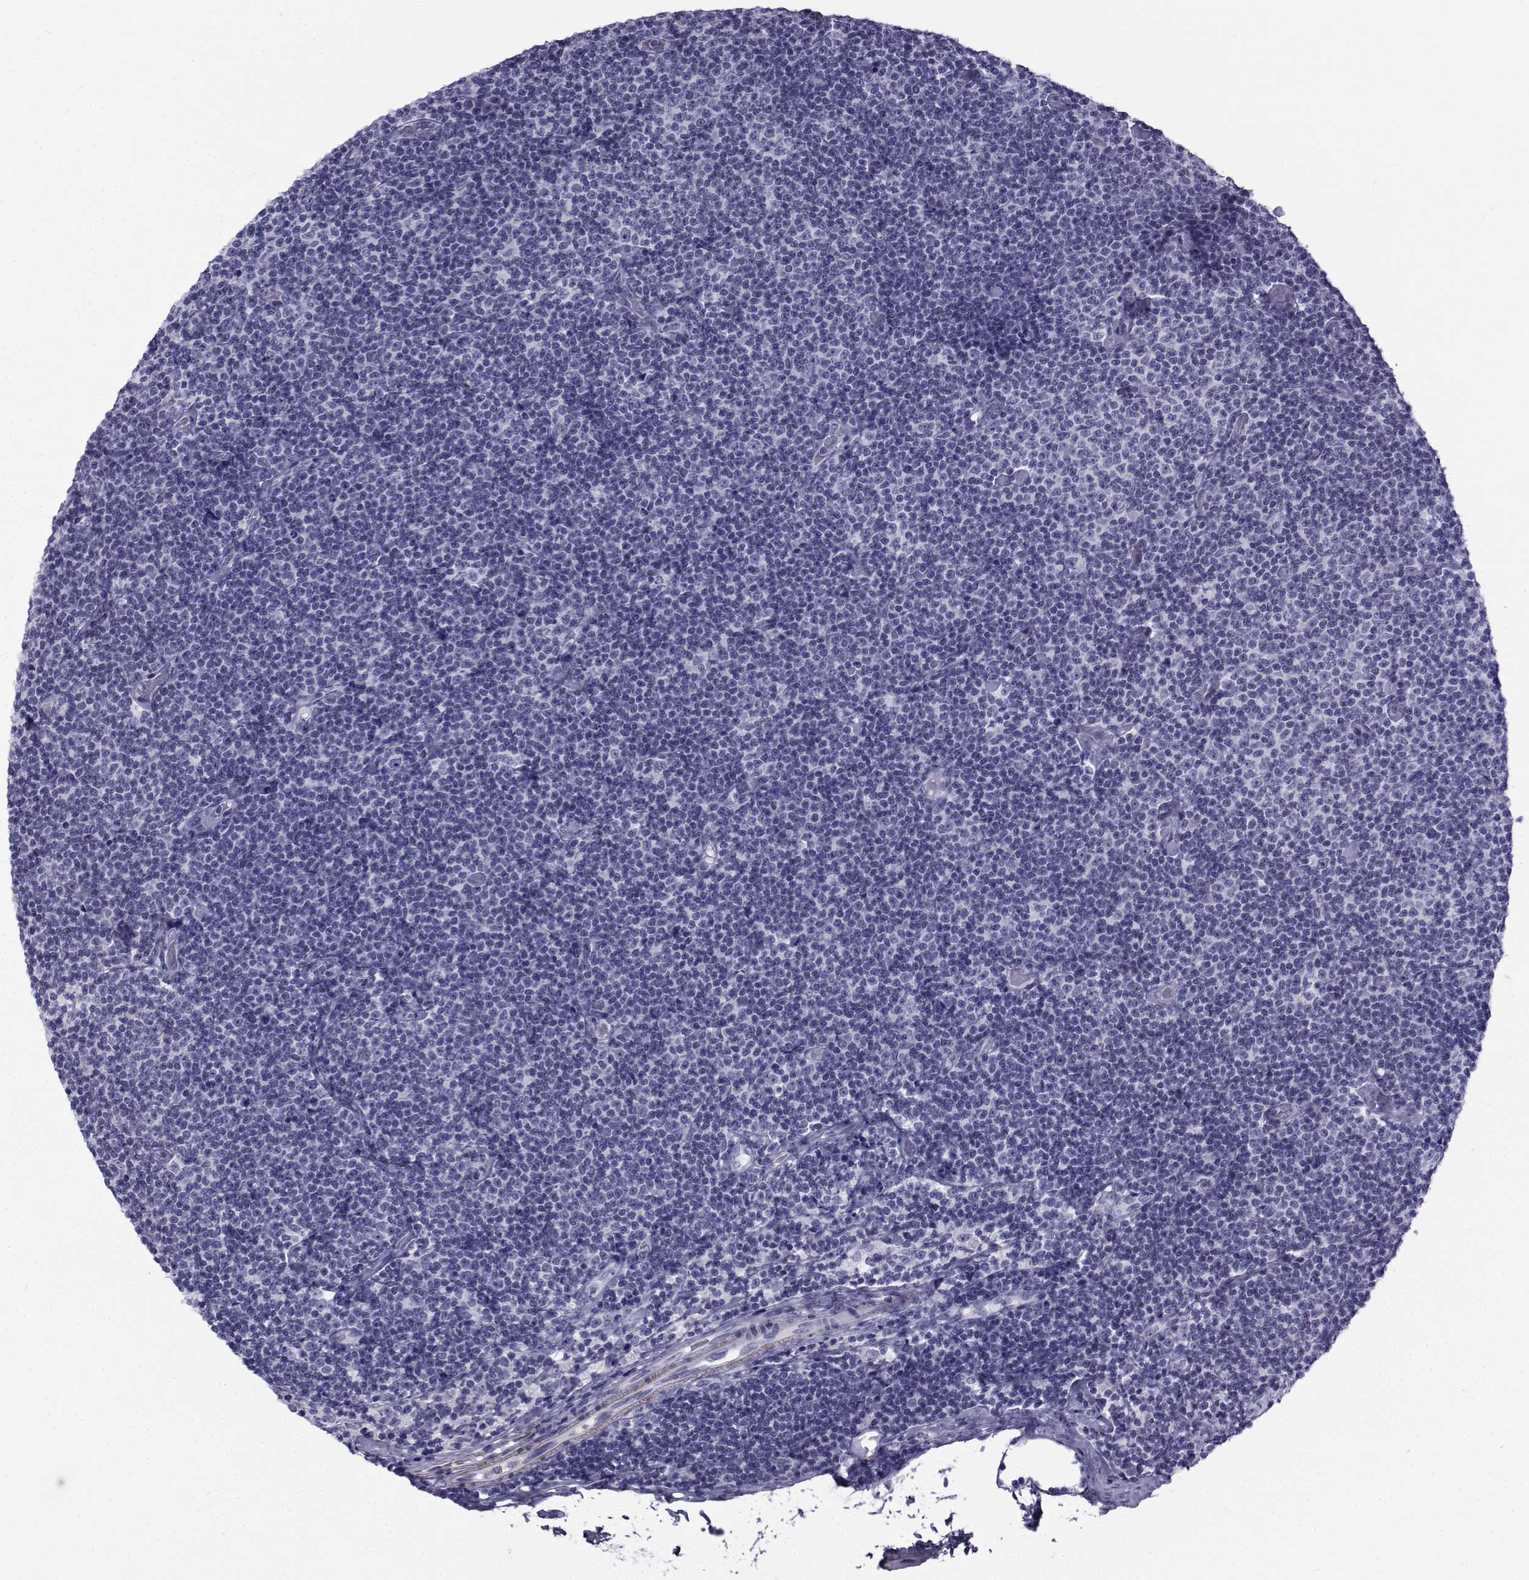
{"staining": {"intensity": "negative", "quantity": "none", "location": "none"}, "tissue": "lymphoma", "cell_type": "Tumor cells", "image_type": "cancer", "snomed": [{"axis": "morphology", "description": "Malignant lymphoma, non-Hodgkin's type, Low grade"}, {"axis": "topography", "description": "Lymph node"}], "caption": "Histopathology image shows no protein staining in tumor cells of lymphoma tissue. (Brightfield microscopy of DAB (3,3'-diaminobenzidine) IHC at high magnification).", "gene": "SPANXD", "patient": {"sex": "male", "age": 81}}